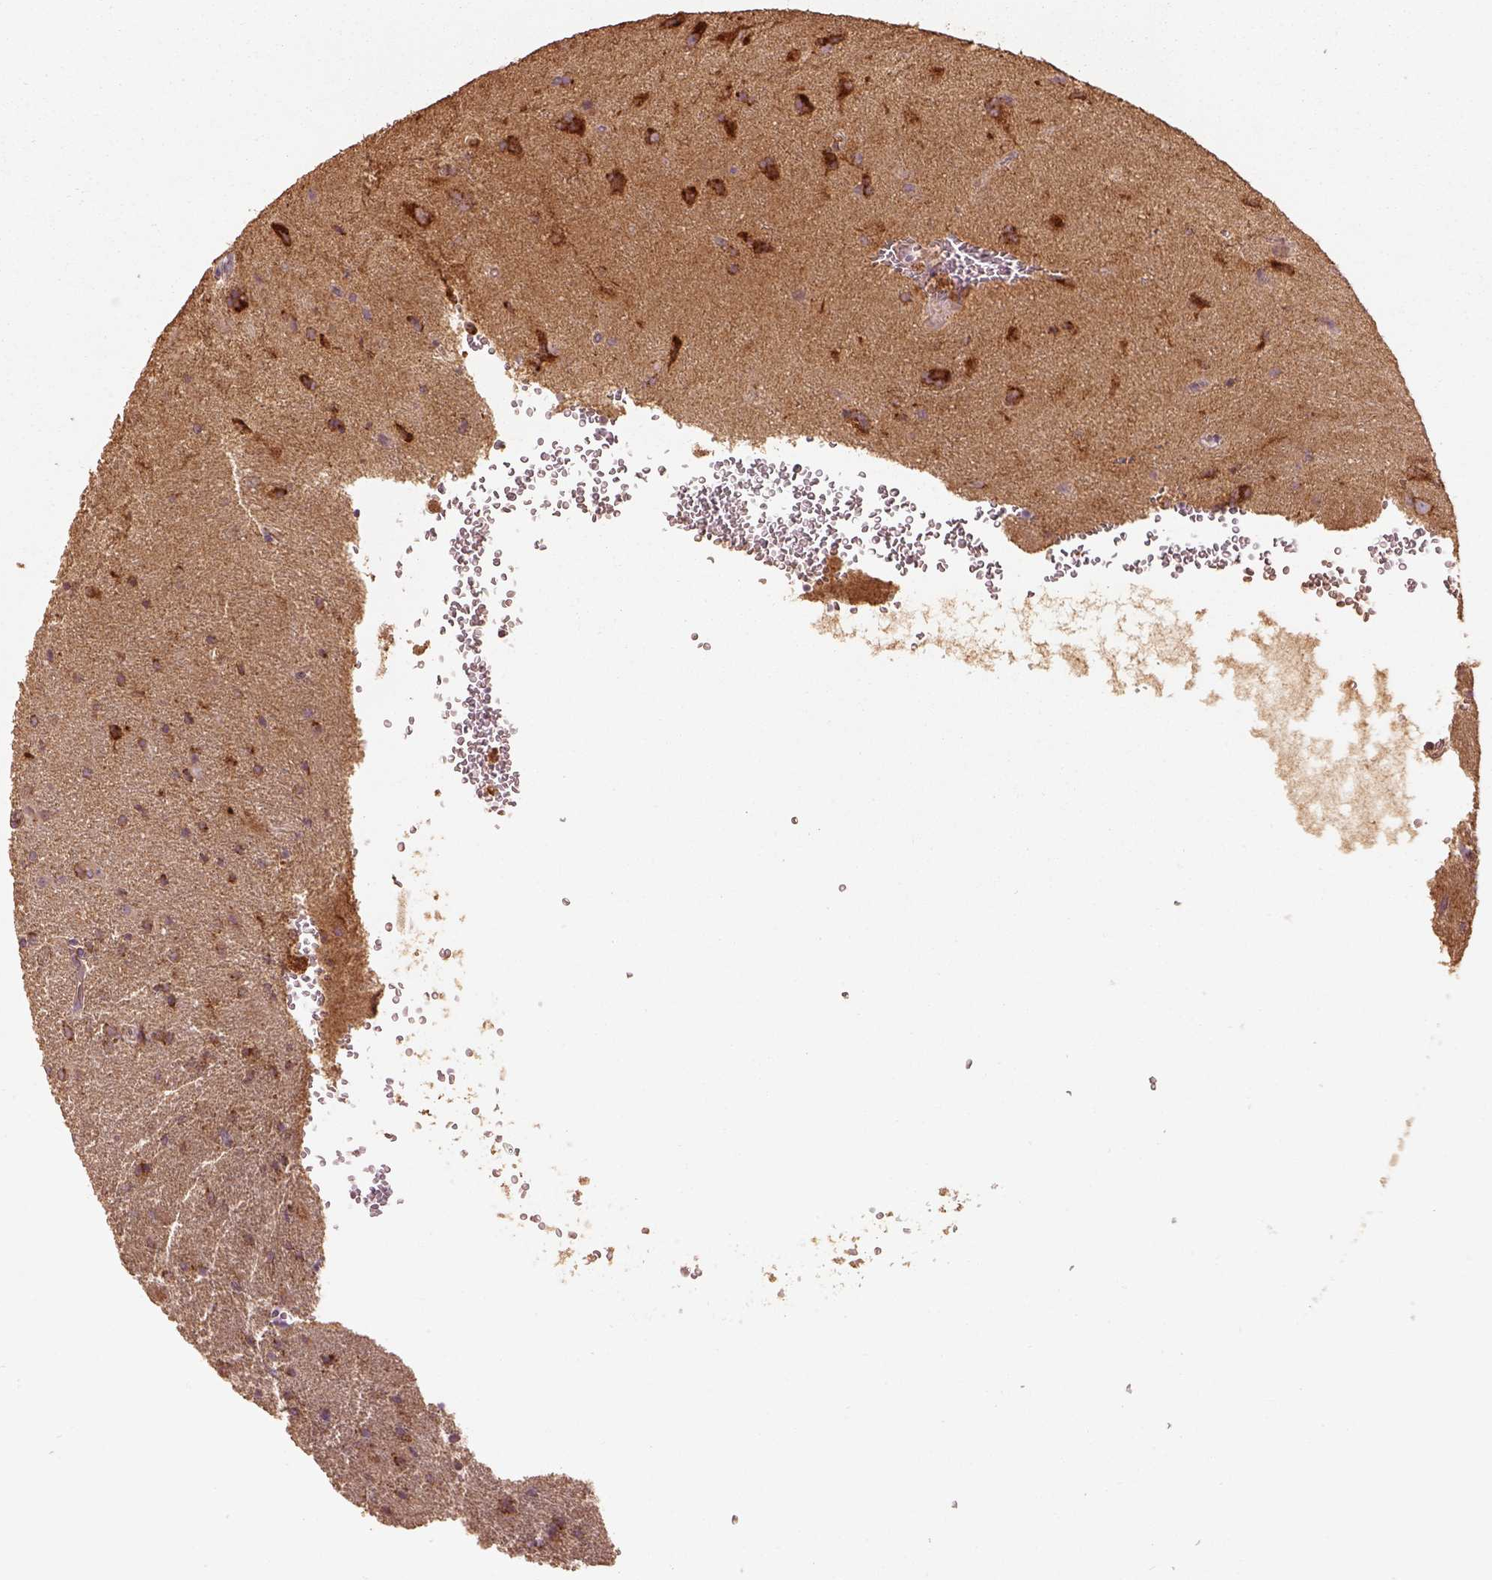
{"staining": {"intensity": "strong", "quantity": ">75%", "location": "cytoplasmic/membranous"}, "tissue": "glioma", "cell_type": "Tumor cells", "image_type": "cancer", "snomed": [{"axis": "morphology", "description": "Glioma, malignant, Low grade"}, {"axis": "topography", "description": "Brain"}], "caption": "Immunohistochemical staining of human malignant glioma (low-grade) displays high levels of strong cytoplasmic/membranous expression in approximately >75% of tumor cells.", "gene": "AP1B1", "patient": {"sex": "male", "age": 58}}